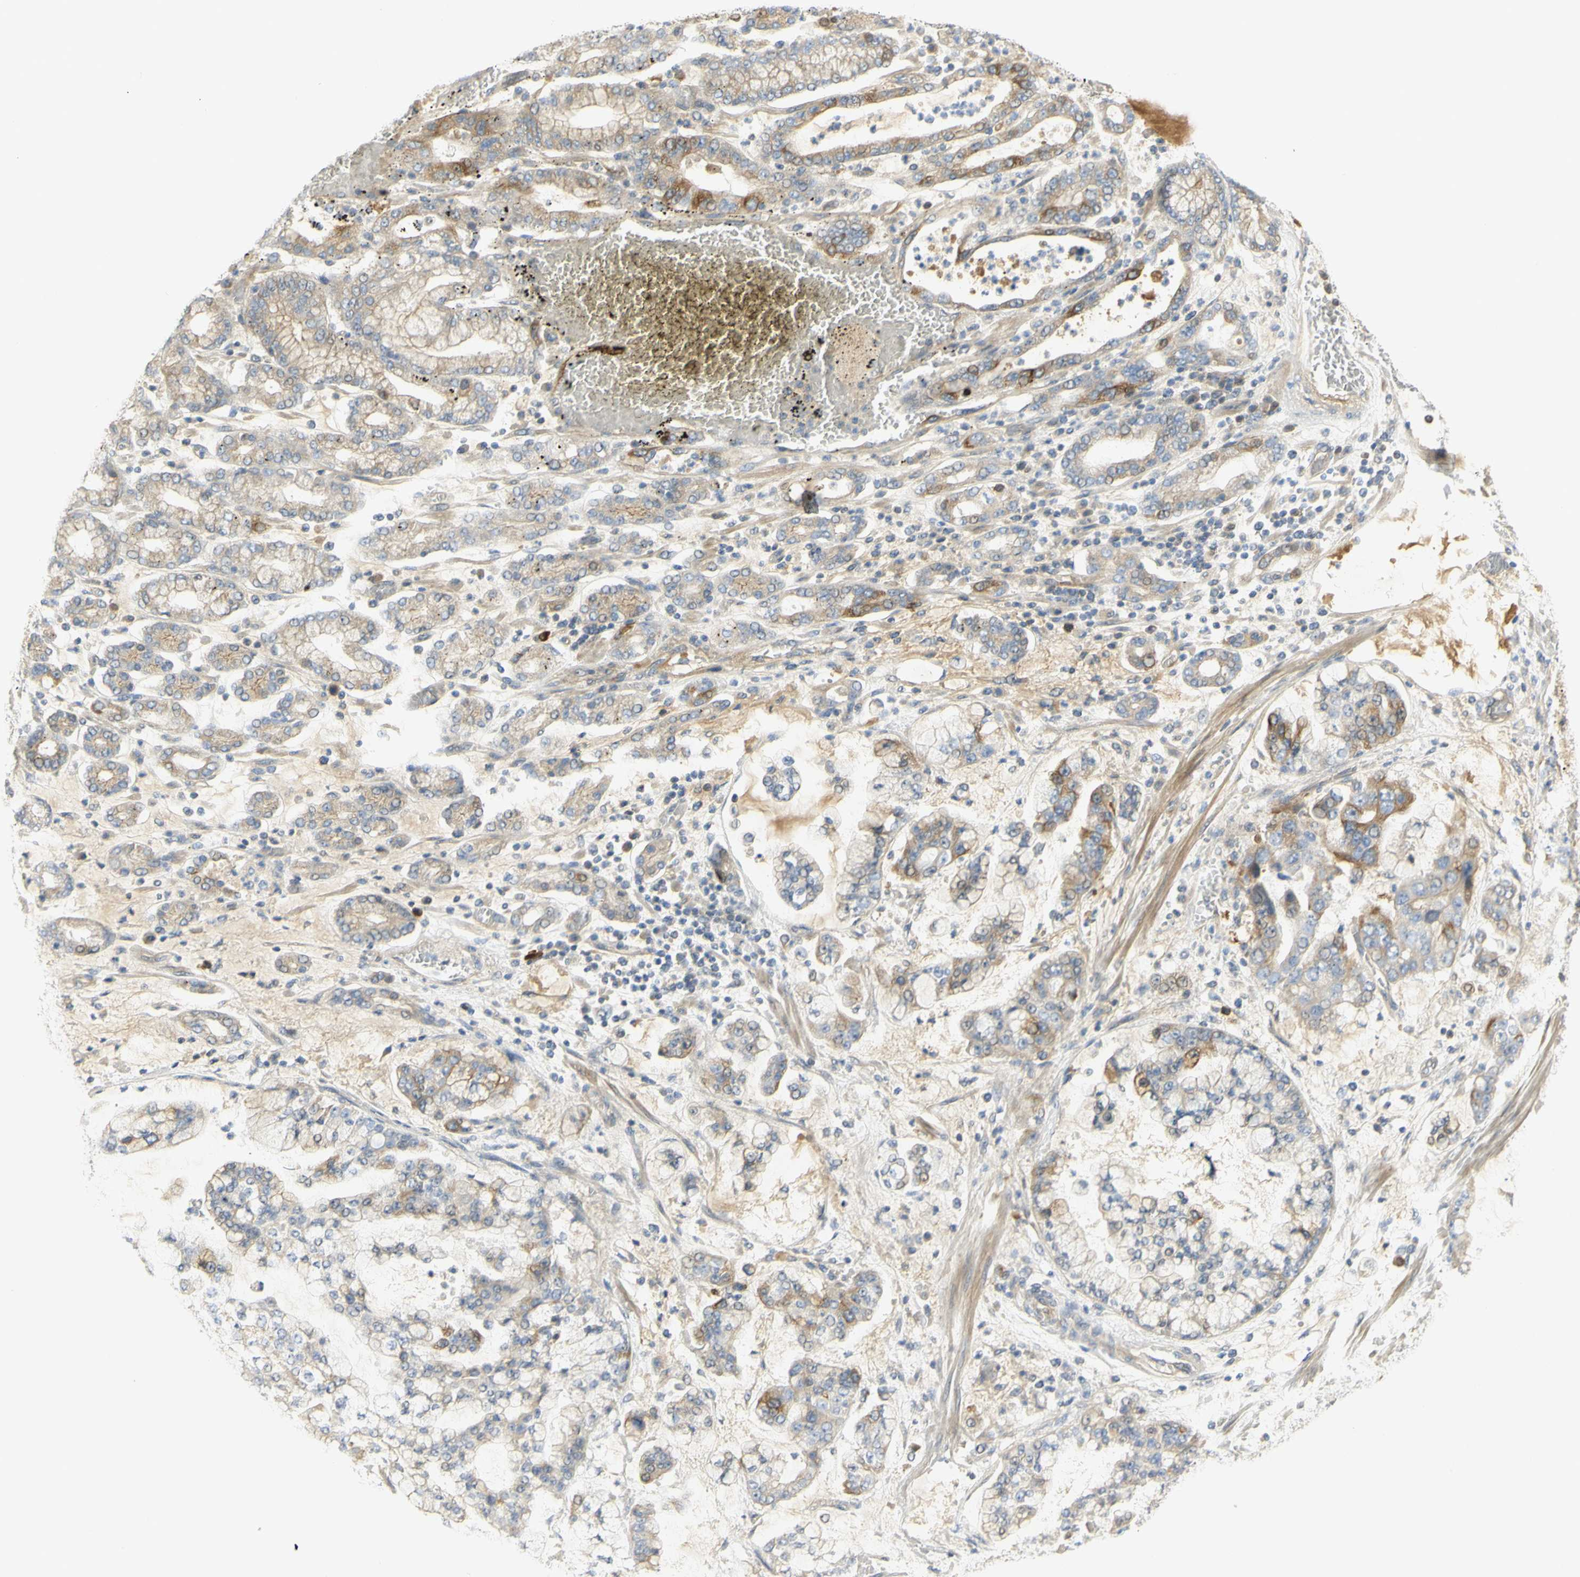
{"staining": {"intensity": "moderate", "quantity": ">75%", "location": "cytoplasmic/membranous"}, "tissue": "stomach cancer", "cell_type": "Tumor cells", "image_type": "cancer", "snomed": [{"axis": "morphology", "description": "Normal tissue, NOS"}, {"axis": "morphology", "description": "Adenocarcinoma, NOS"}, {"axis": "topography", "description": "Stomach, upper"}, {"axis": "topography", "description": "Stomach"}], "caption": "Stomach adenocarcinoma stained for a protein (brown) exhibits moderate cytoplasmic/membranous positive positivity in approximately >75% of tumor cells.", "gene": "KIF11", "patient": {"sex": "male", "age": 76}}